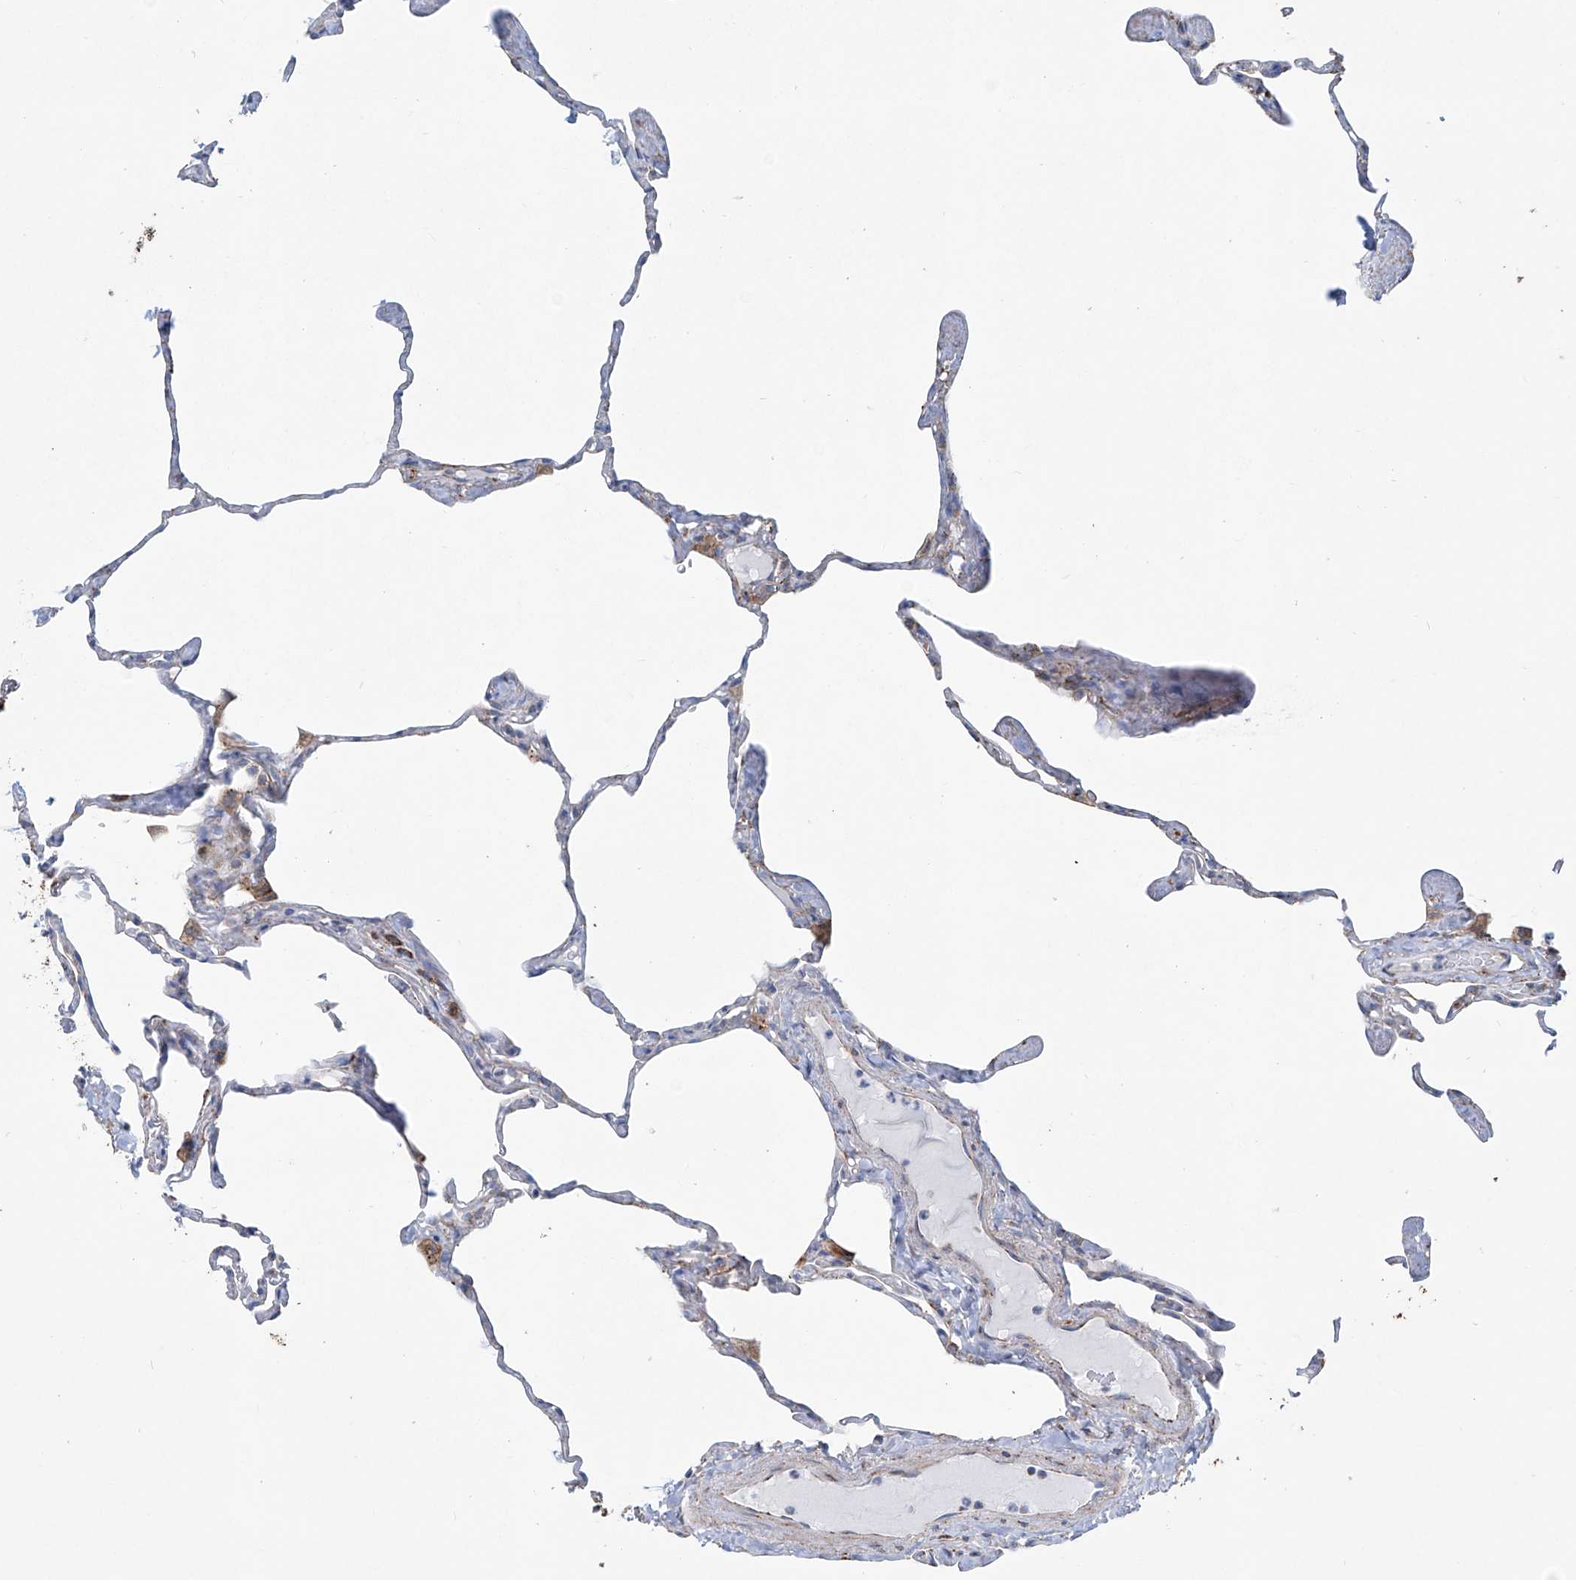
{"staining": {"intensity": "weak", "quantity": "<25%", "location": "cytoplasmic/membranous"}, "tissue": "lung", "cell_type": "Alveolar cells", "image_type": "normal", "snomed": [{"axis": "morphology", "description": "Normal tissue, NOS"}, {"axis": "topography", "description": "Lung"}], "caption": "An immunohistochemistry (IHC) micrograph of benign lung is shown. There is no staining in alveolar cells of lung.", "gene": "ALDH6A1", "patient": {"sex": "male", "age": 65}}